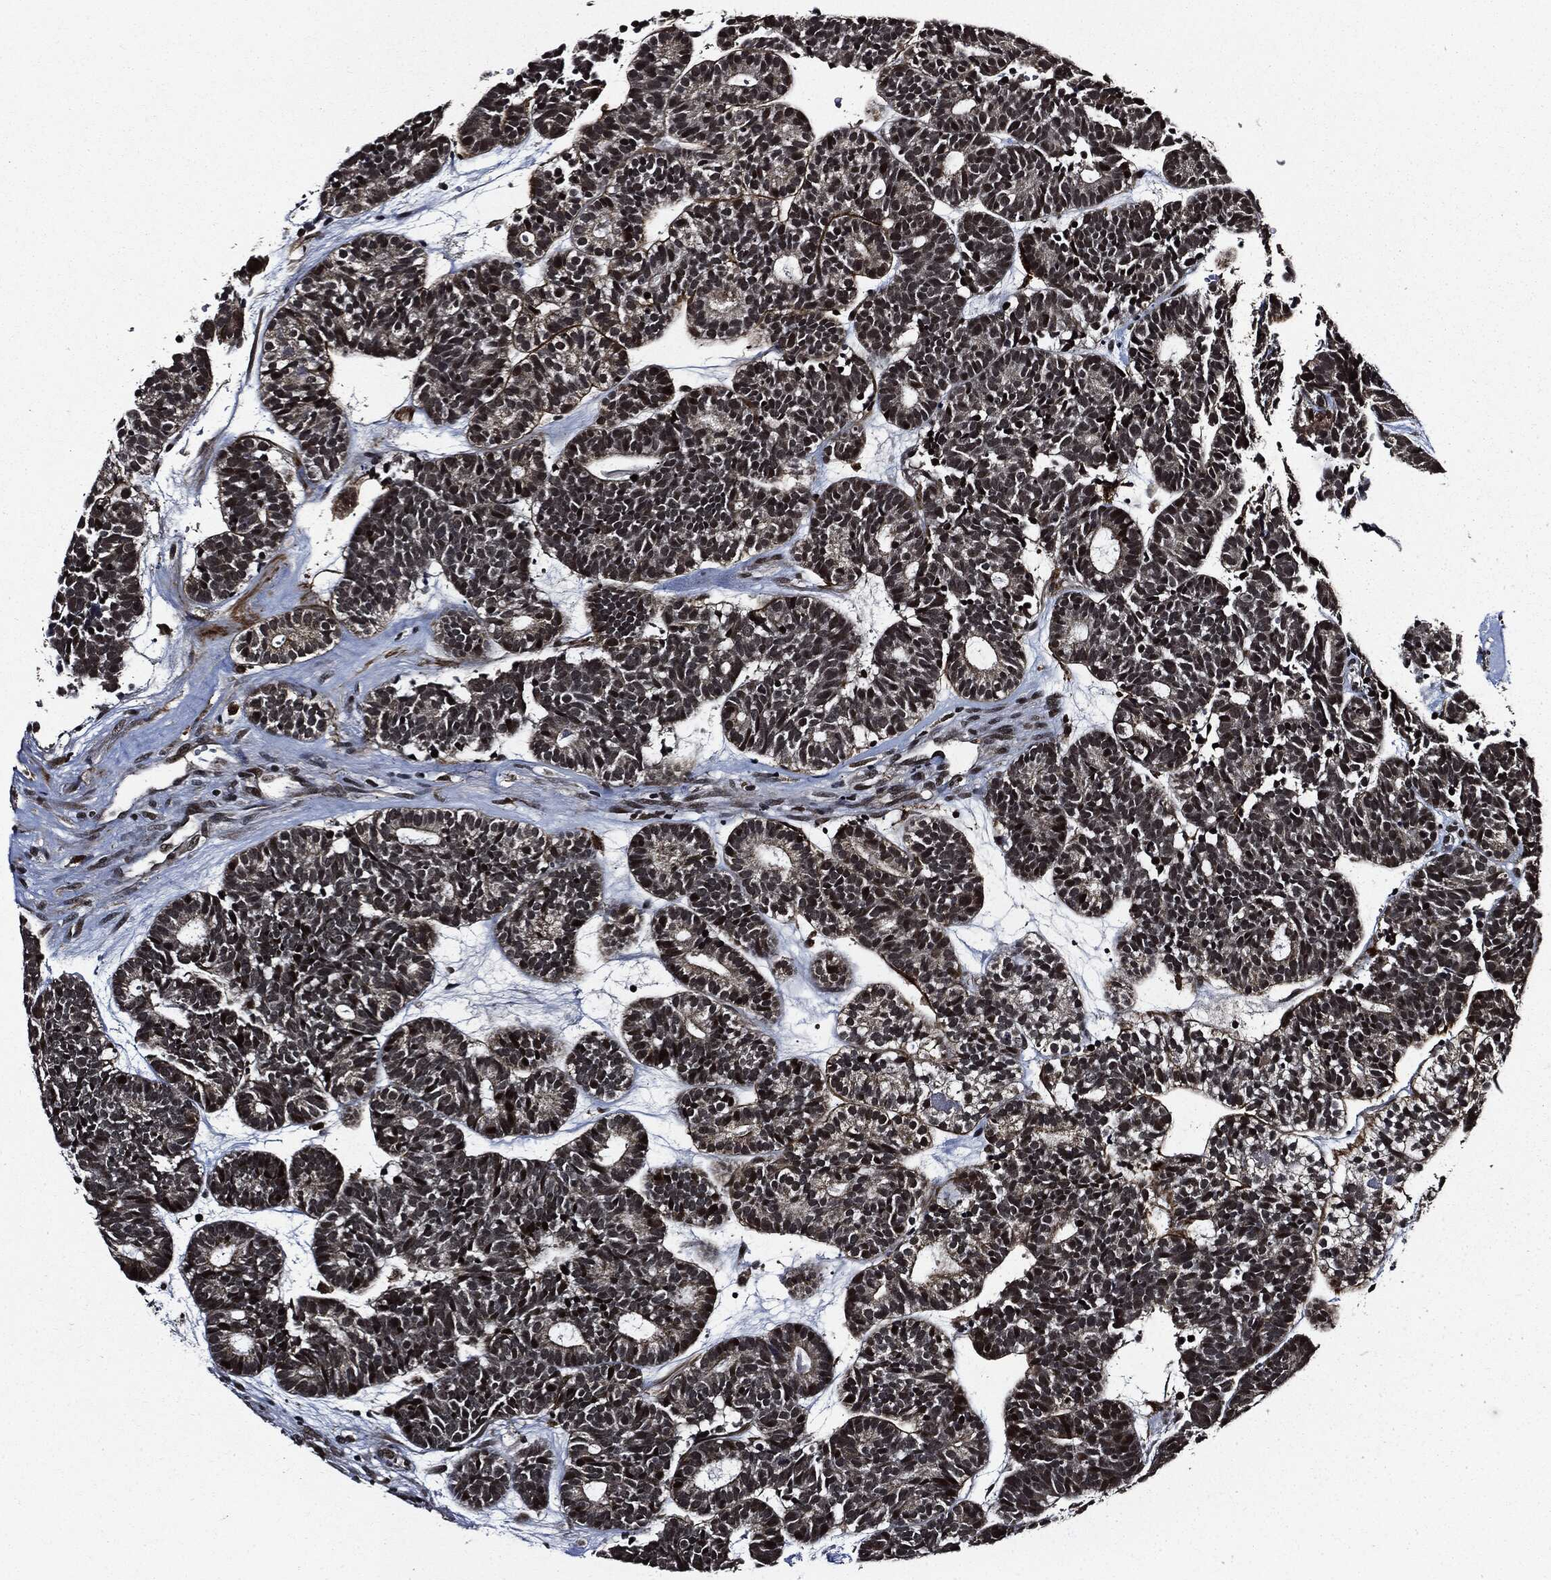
{"staining": {"intensity": "strong", "quantity": "25%-75%", "location": "nuclear"}, "tissue": "head and neck cancer", "cell_type": "Tumor cells", "image_type": "cancer", "snomed": [{"axis": "morphology", "description": "Adenocarcinoma, NOS"}, {"axis": "topography", "description": "Head-Neck"}], "caption": "Immunohistochemical staining of adenocarcinoma (head and neck) reveals strong nuclear protein positivity in approximately 25%-75% of tumor cells.", "gene": "SUGT1", "patient": {"sex": "female", "age": 81}}